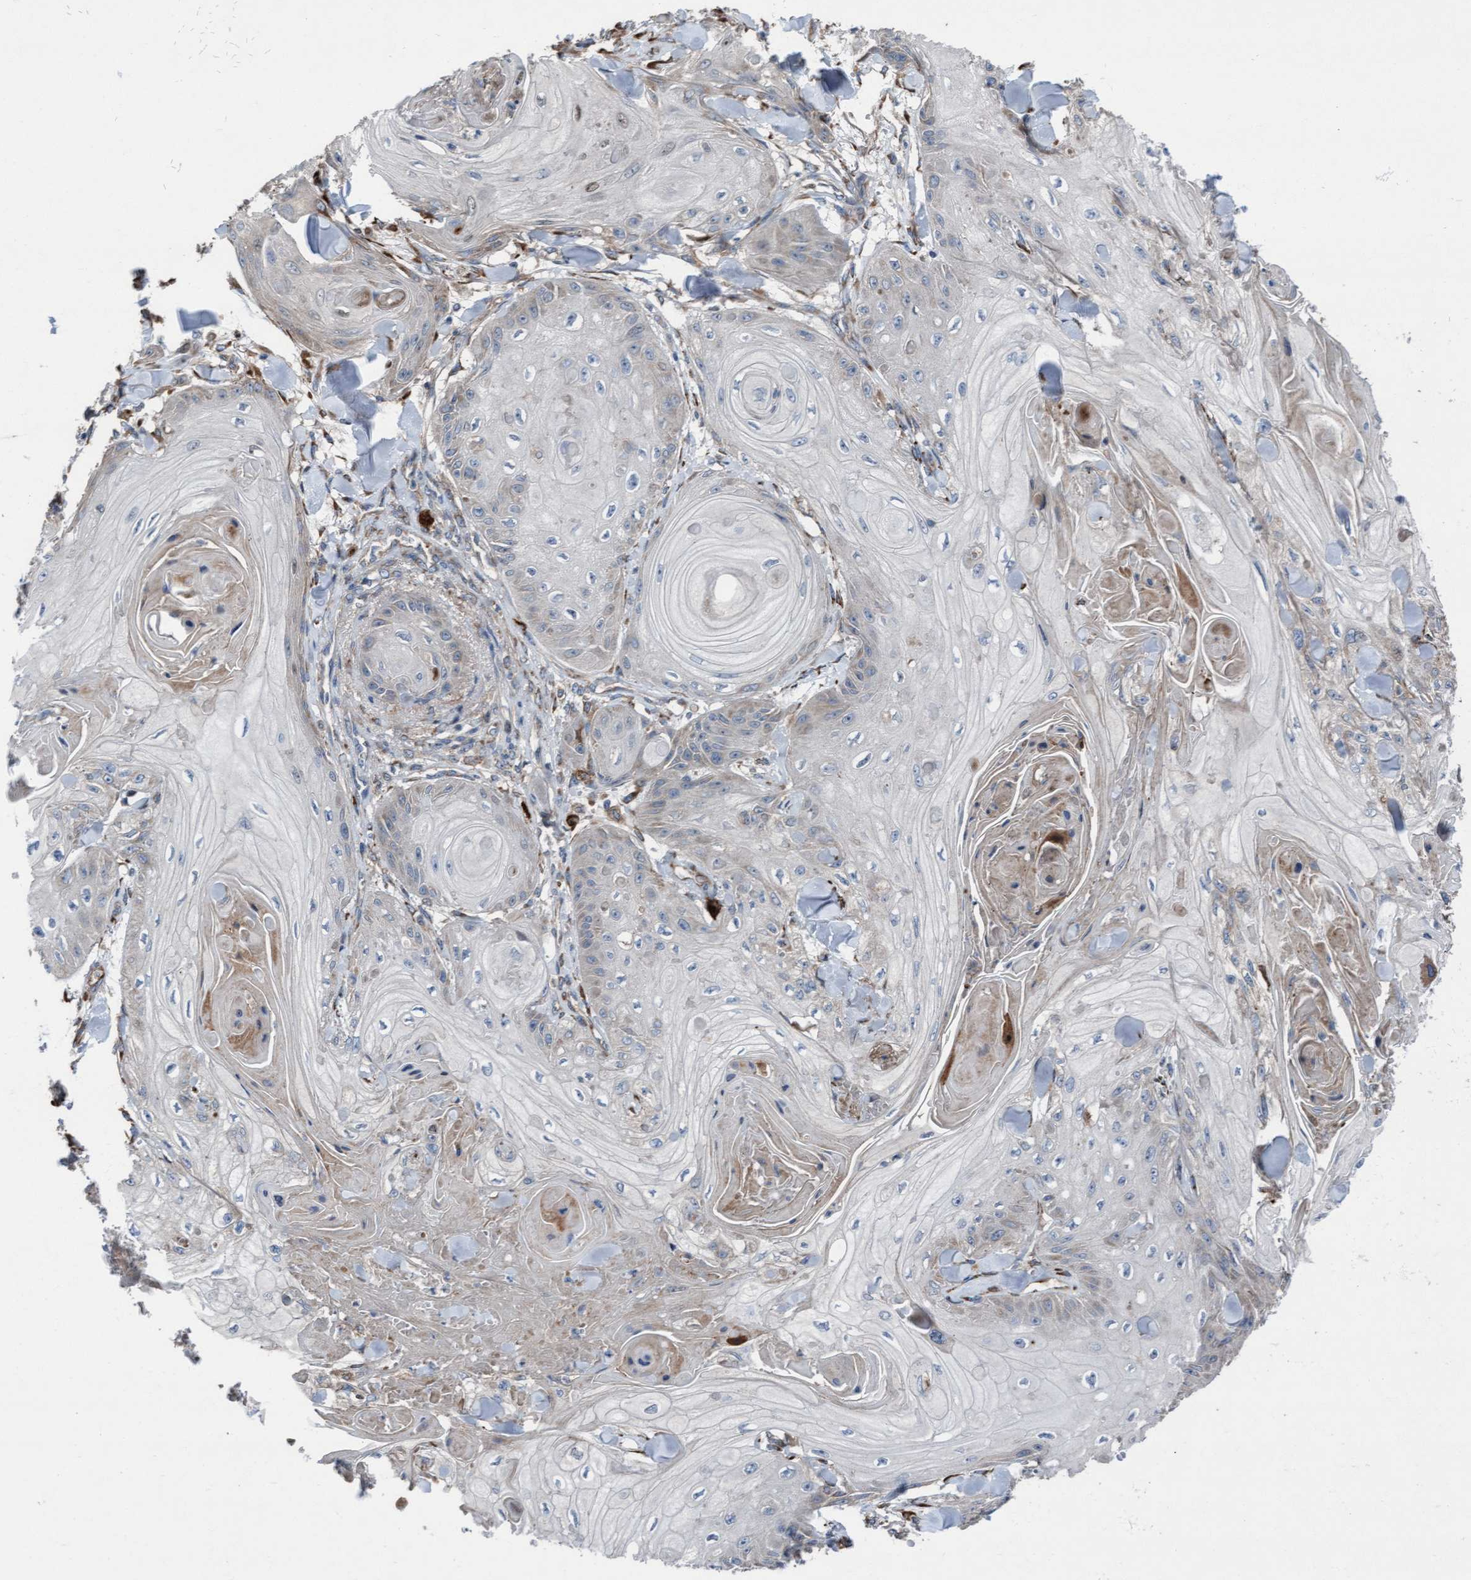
{"staining": {"intensity": "weak", "quantity": "<25%", "location": "cytoplasmic/membranous"}, "tissue": "skin cancer", "cell_type": "Tumor cells", "image_type": "cancer", "snomed": [{"axis": "morphology", "description": "Squamous cell carcinoma, NOS"}, {"axis": "topography", "description": "Skin"}], "caption": "Skin cancer was stained to show a protein in brown. There is no significant expression in tumor cells.", "gene": "KLHL26", "patient": {"sex": "male", "age": 74}}